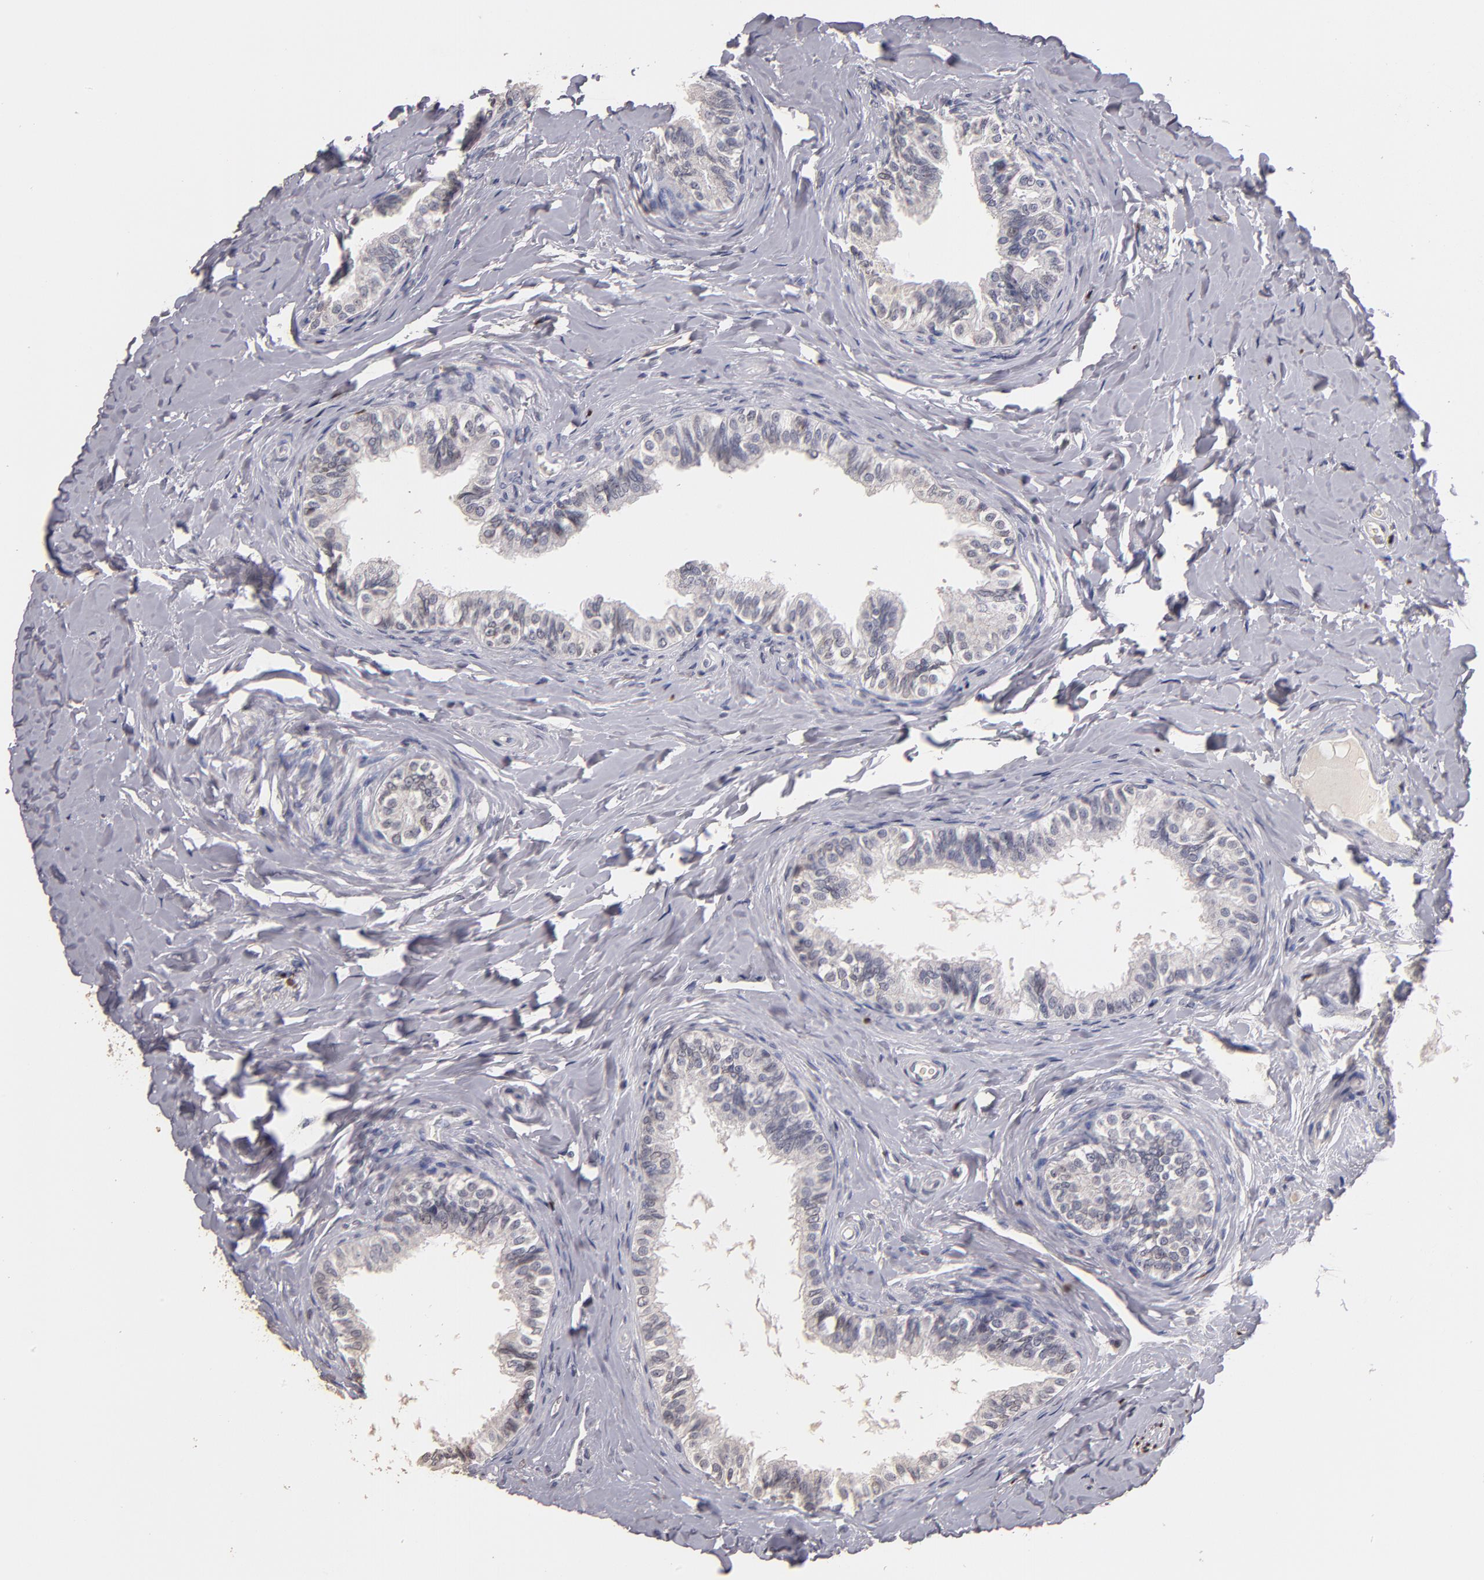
{"staining": {"intensity": "weak", "quantity": "25%-75%", "location": "nuclear"}, "tissue": "epididymis", "cell_type": "Glandular cells", "image_type": "normal", "snomed": [{"axis": "morphology", "description": "Normal tissue, NOS"}, {"axis": "topography", "description": "Soft tissue"}, {"axis": "topography", "description": "Epididymis"}], "caption": "Protein analysis of normal epididymis demonstrates weak nuclear expression in about 25%-75% of glandular cells.", "gene": "SOX10", "patient": {"sex": "male", "age": 26}}